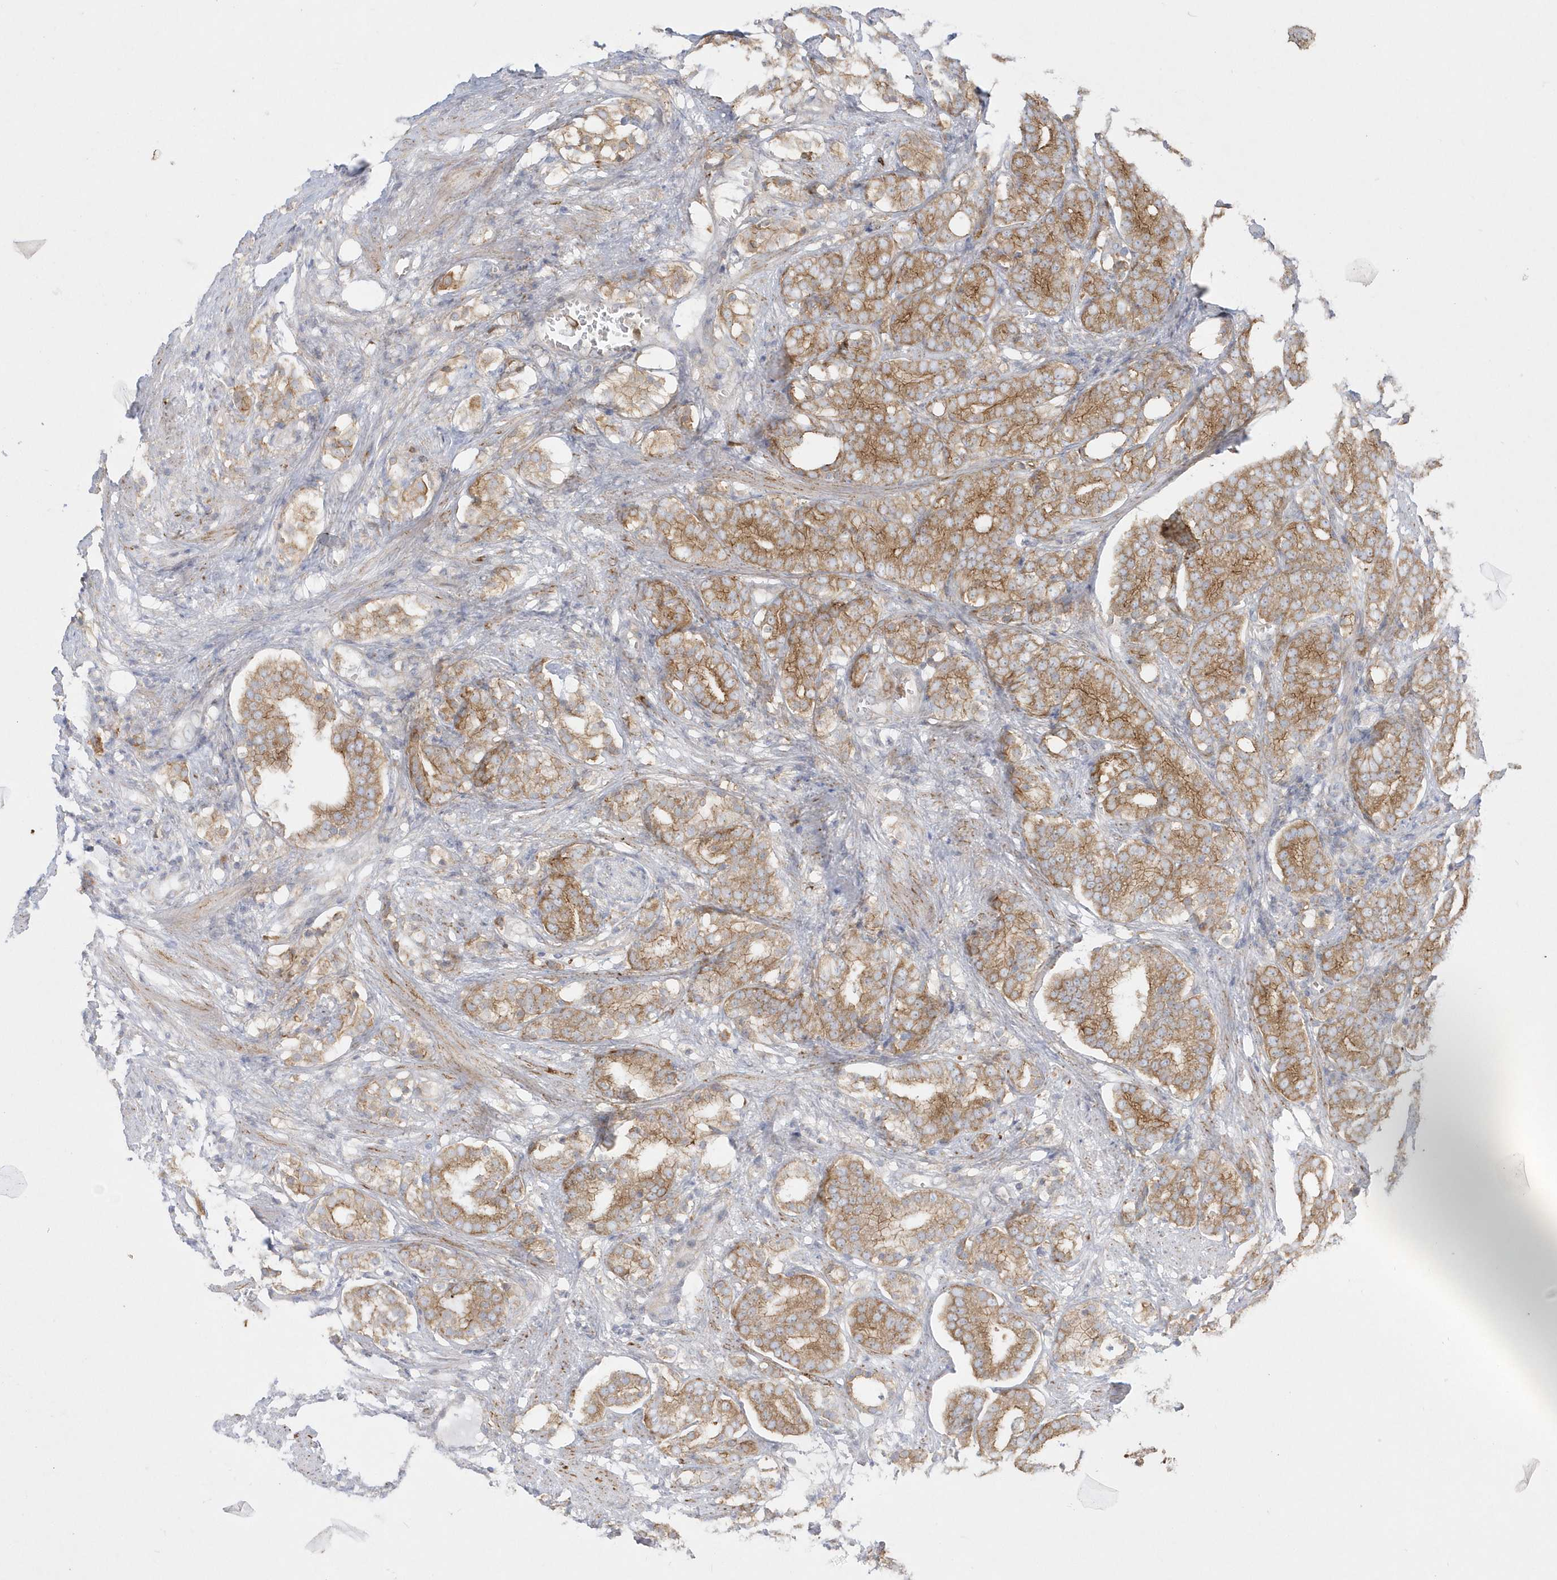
{"staining": {"intensity": "moderate", "quantity": ">75%", "location": "cytoplasmic/membranous"}, "tissue": "prostate cancer", "cell_type": "Tumor cells", "image_type": "cancer", "snomed": [{"axis": "morphology", "description": "Adenocarcinoma, High grade"}, {"axis": "topography", "description": "Prostate"}], "caption": "Immunohistochemical staining of human prostate high-grade adenocarcinoma exhibits moderate cytoplasmic/membranous protein staining in about >75% of tumor cells.", "gene": "DNAJC18", "patient": {"sex": "male", "age": 57}}